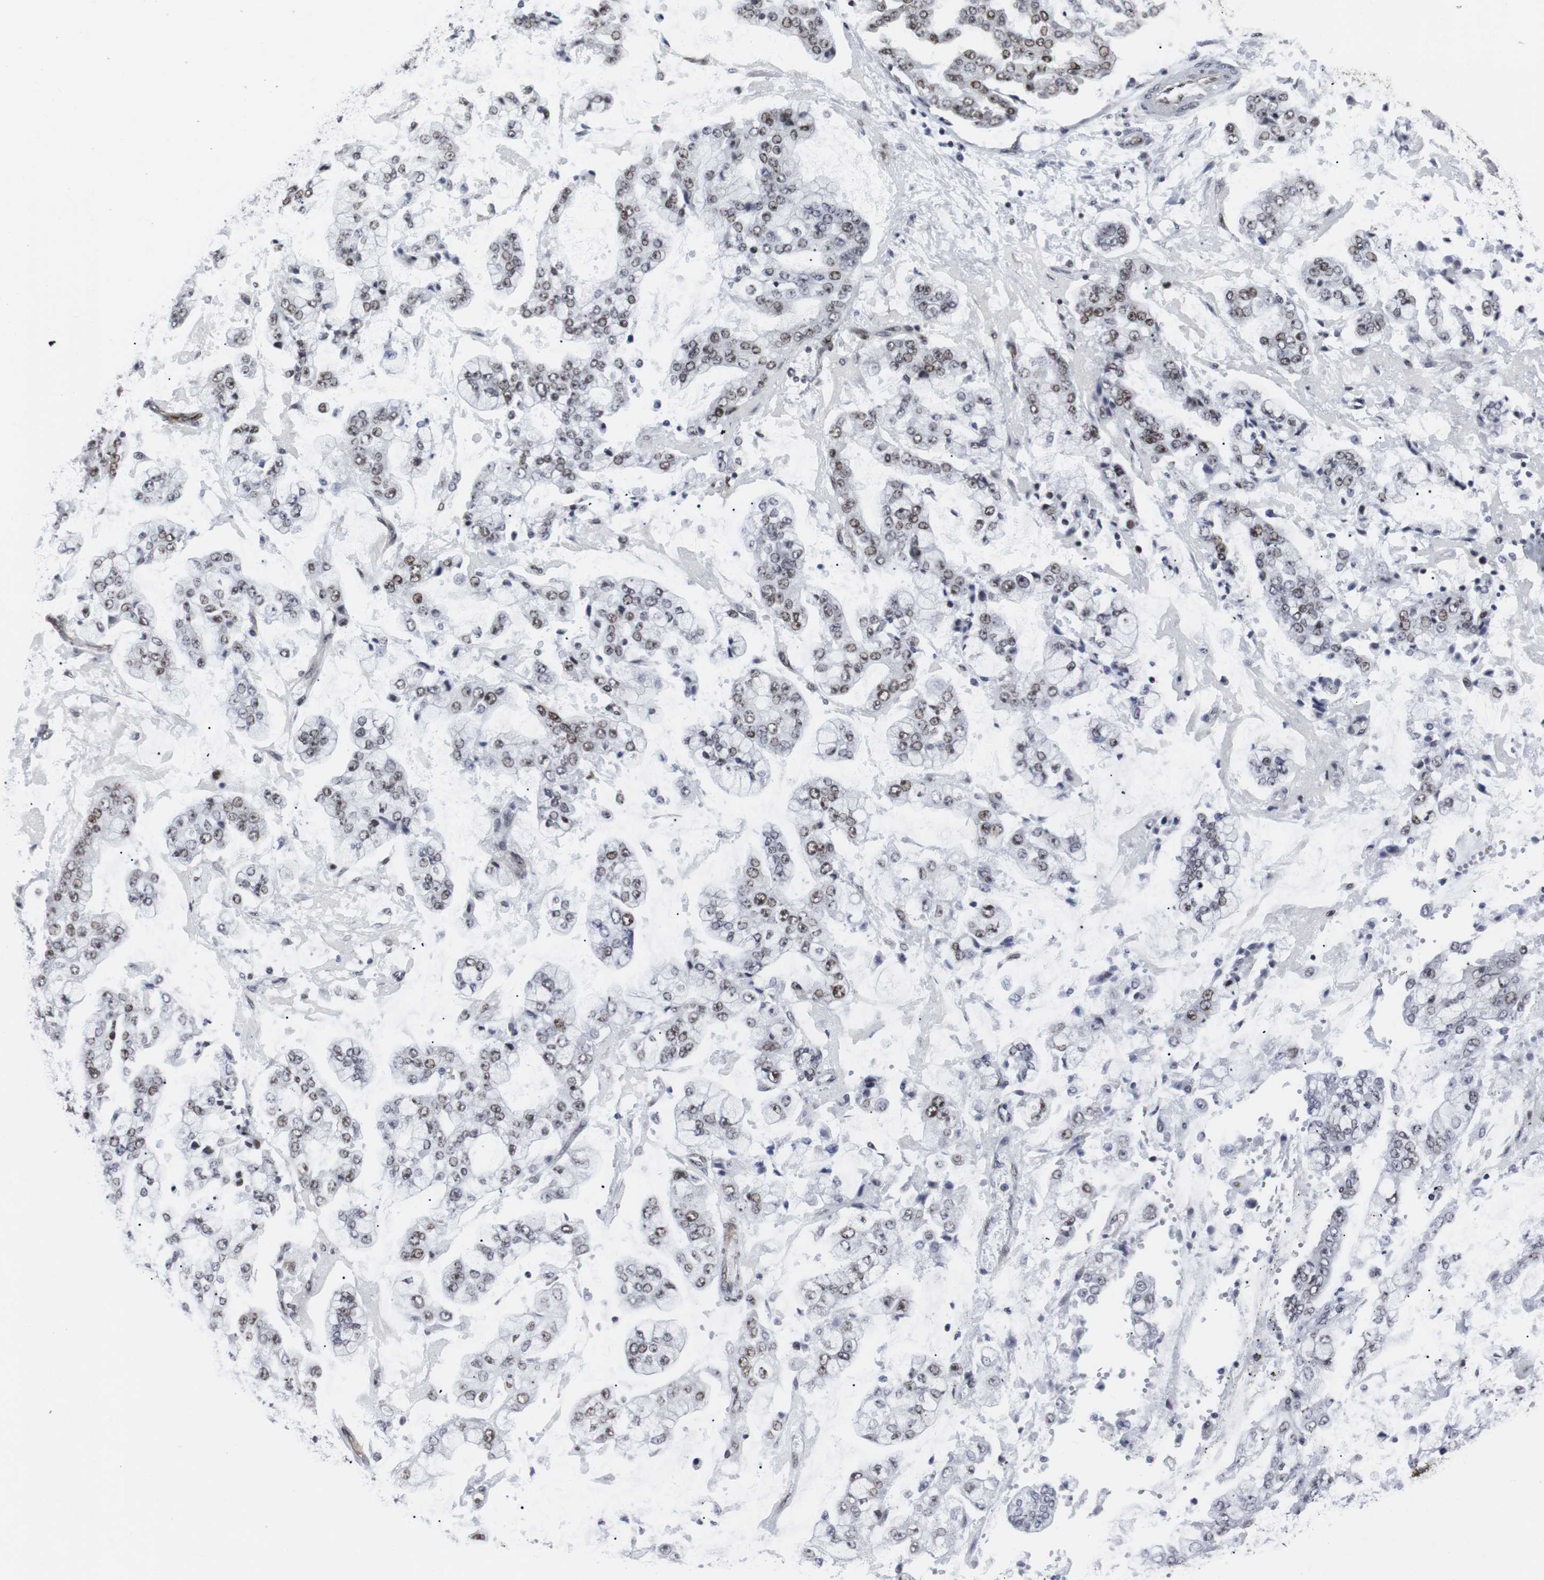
{"staining": {"intensity": "weak", "quantity": "25%-75%", "location": "nuclear"}, "tissue": "stomach cancer", "cell_type": "Tumor cells", "image_type": "cancer", "snomed": [{"axis": "morphology", "description": "Adenocarcinoma, NOS"}, {"axis": "topography", "description": "Stomach"}], "caption": "Tumor cells demonstrate low levels of weak nuclear staining in approximately 25%-75% of cells in human stomach cancer (adenocarcinoma).", "gene": "MLH1", "patient": {"sex": "male", "age": 76}}